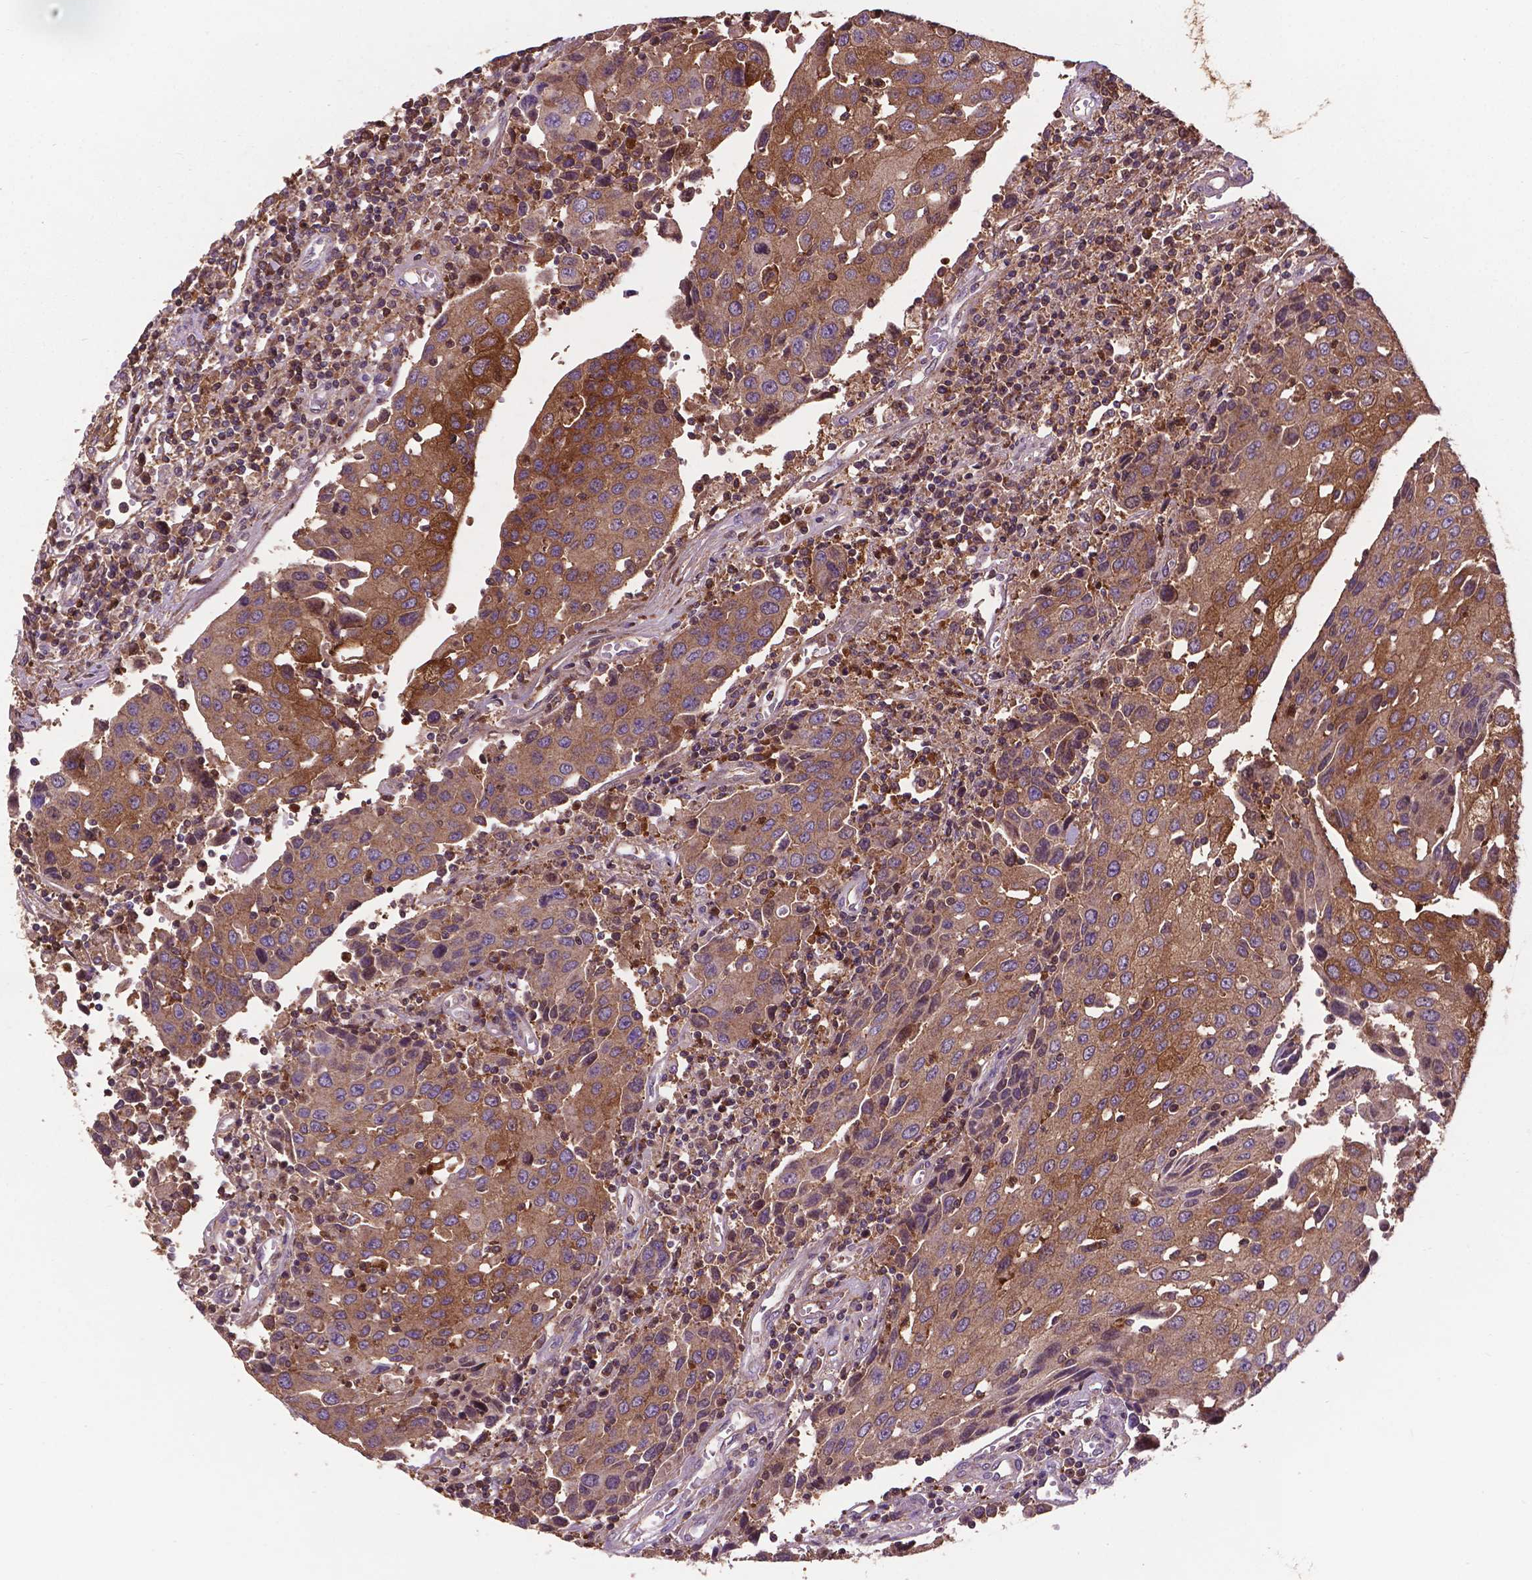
{"staining": {"intensity": "moderate", "quantity": ">75%", "location": "cytoplasmic/membranous"}, "tissue": "urothelial cancer", "cell_type": "Tumor cells", "image_type": "cancer", "snomed": [{"axis": "morphology", "description": "Urothelial carcinoma, High grade"}, {"axis": "topography", "description": "Urinary bladder"}], "caption": "Protein staining by IHC exhibits moderate cytoplasmic/membranous positivity in about >75% of tumor cells in urothelial carcinoma (high-grade).", "gene": "SMAD3", "patient": {"sex": "female", "age": 85}}